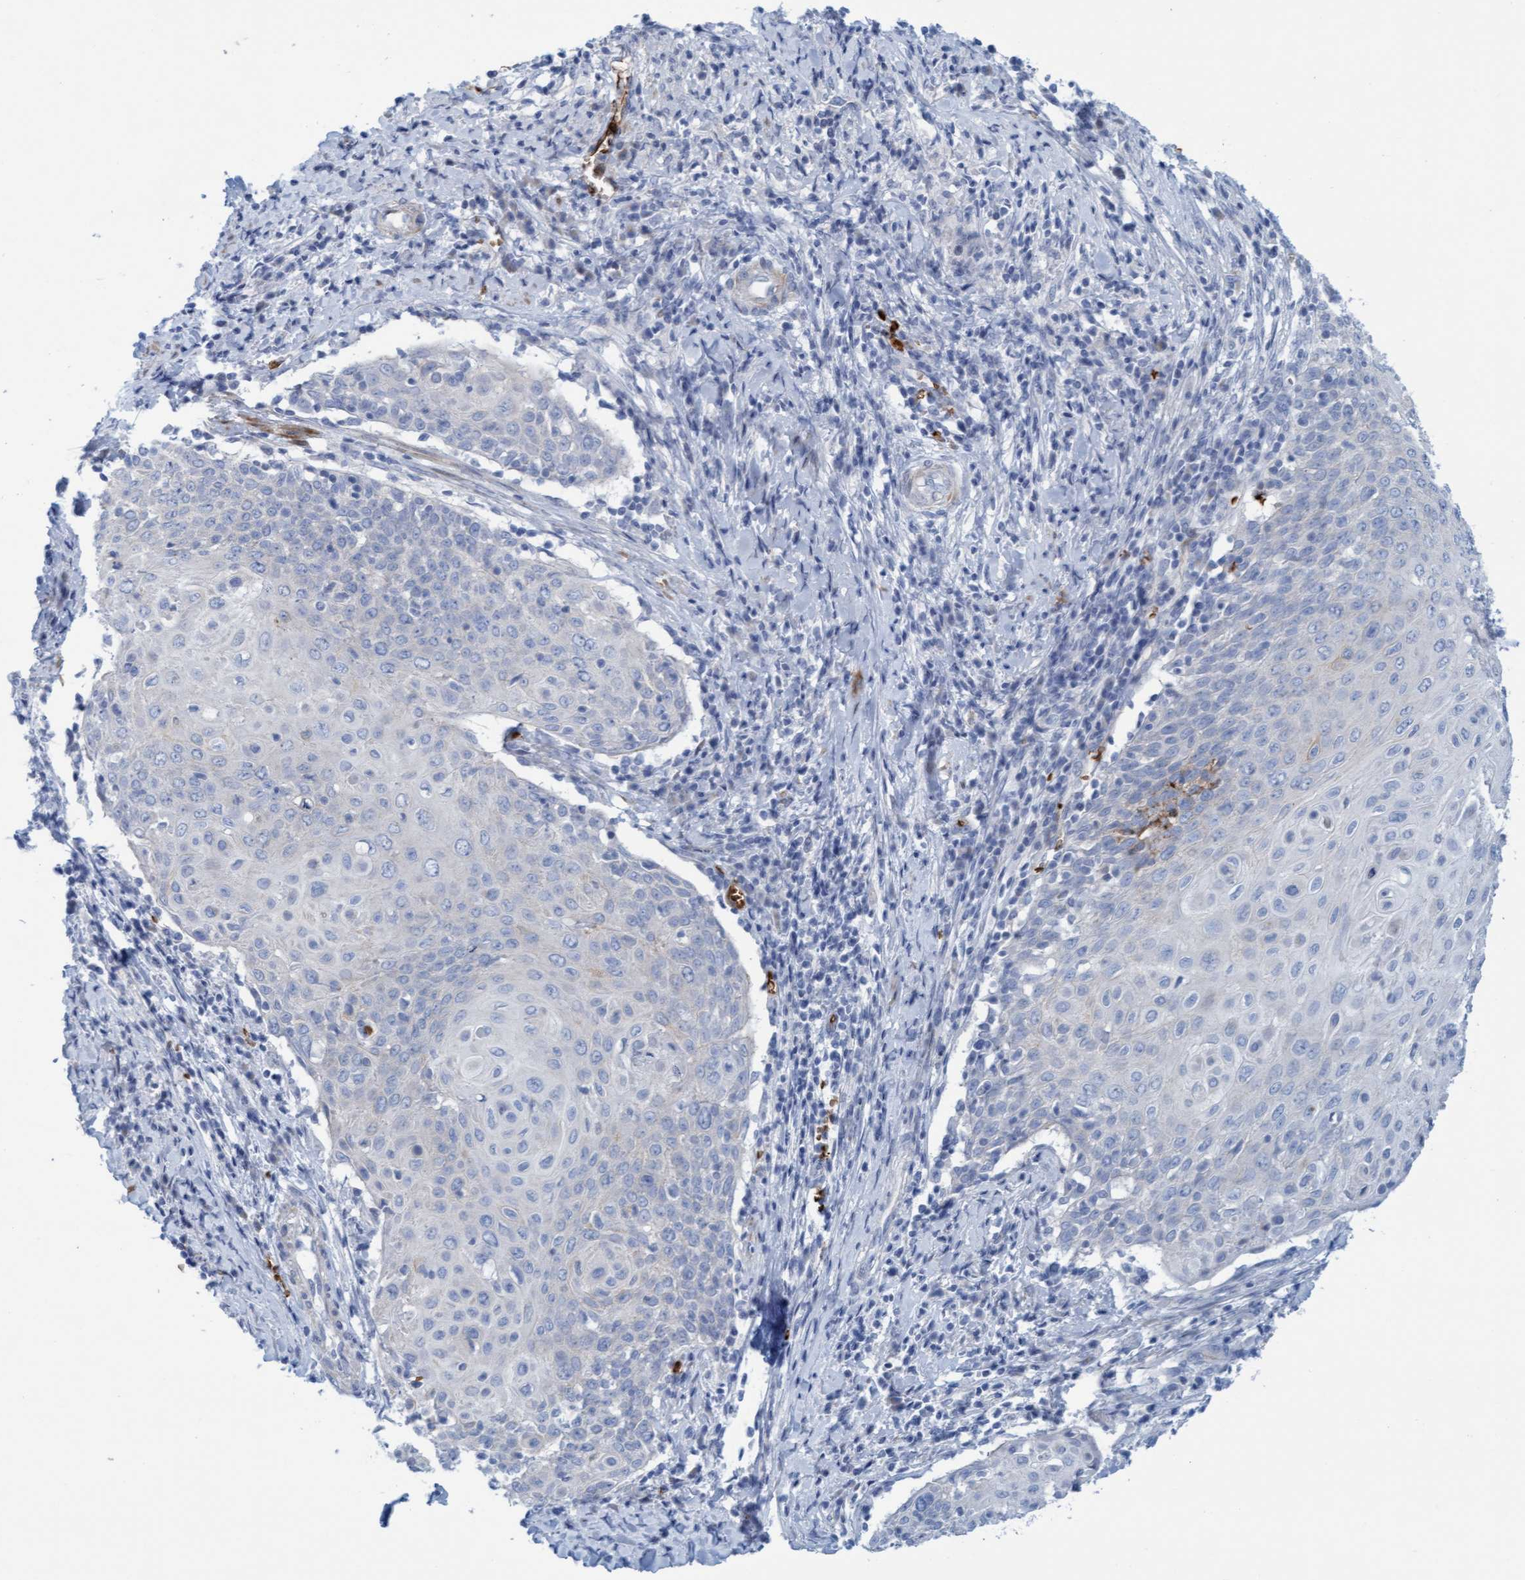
{"staining": {"intensity": "negative", "quantity": "none", "location": "none"}, "tissue": "cervical cancer", "cell_type": "Tumor cells", "image_type": "cancer", "snomed": [{"axis": "morphology", "description": "Squamous cell carcinoma, NOS"}, {"axis": "topography", "description": "Cervix"}], "caption": "The photomicrograph exhibits no staining of tumor cells in cervical cancer (squamous cell carcinoma).", "gene": "P2RX5", "patient": {"sex": "female", "age": 39}}